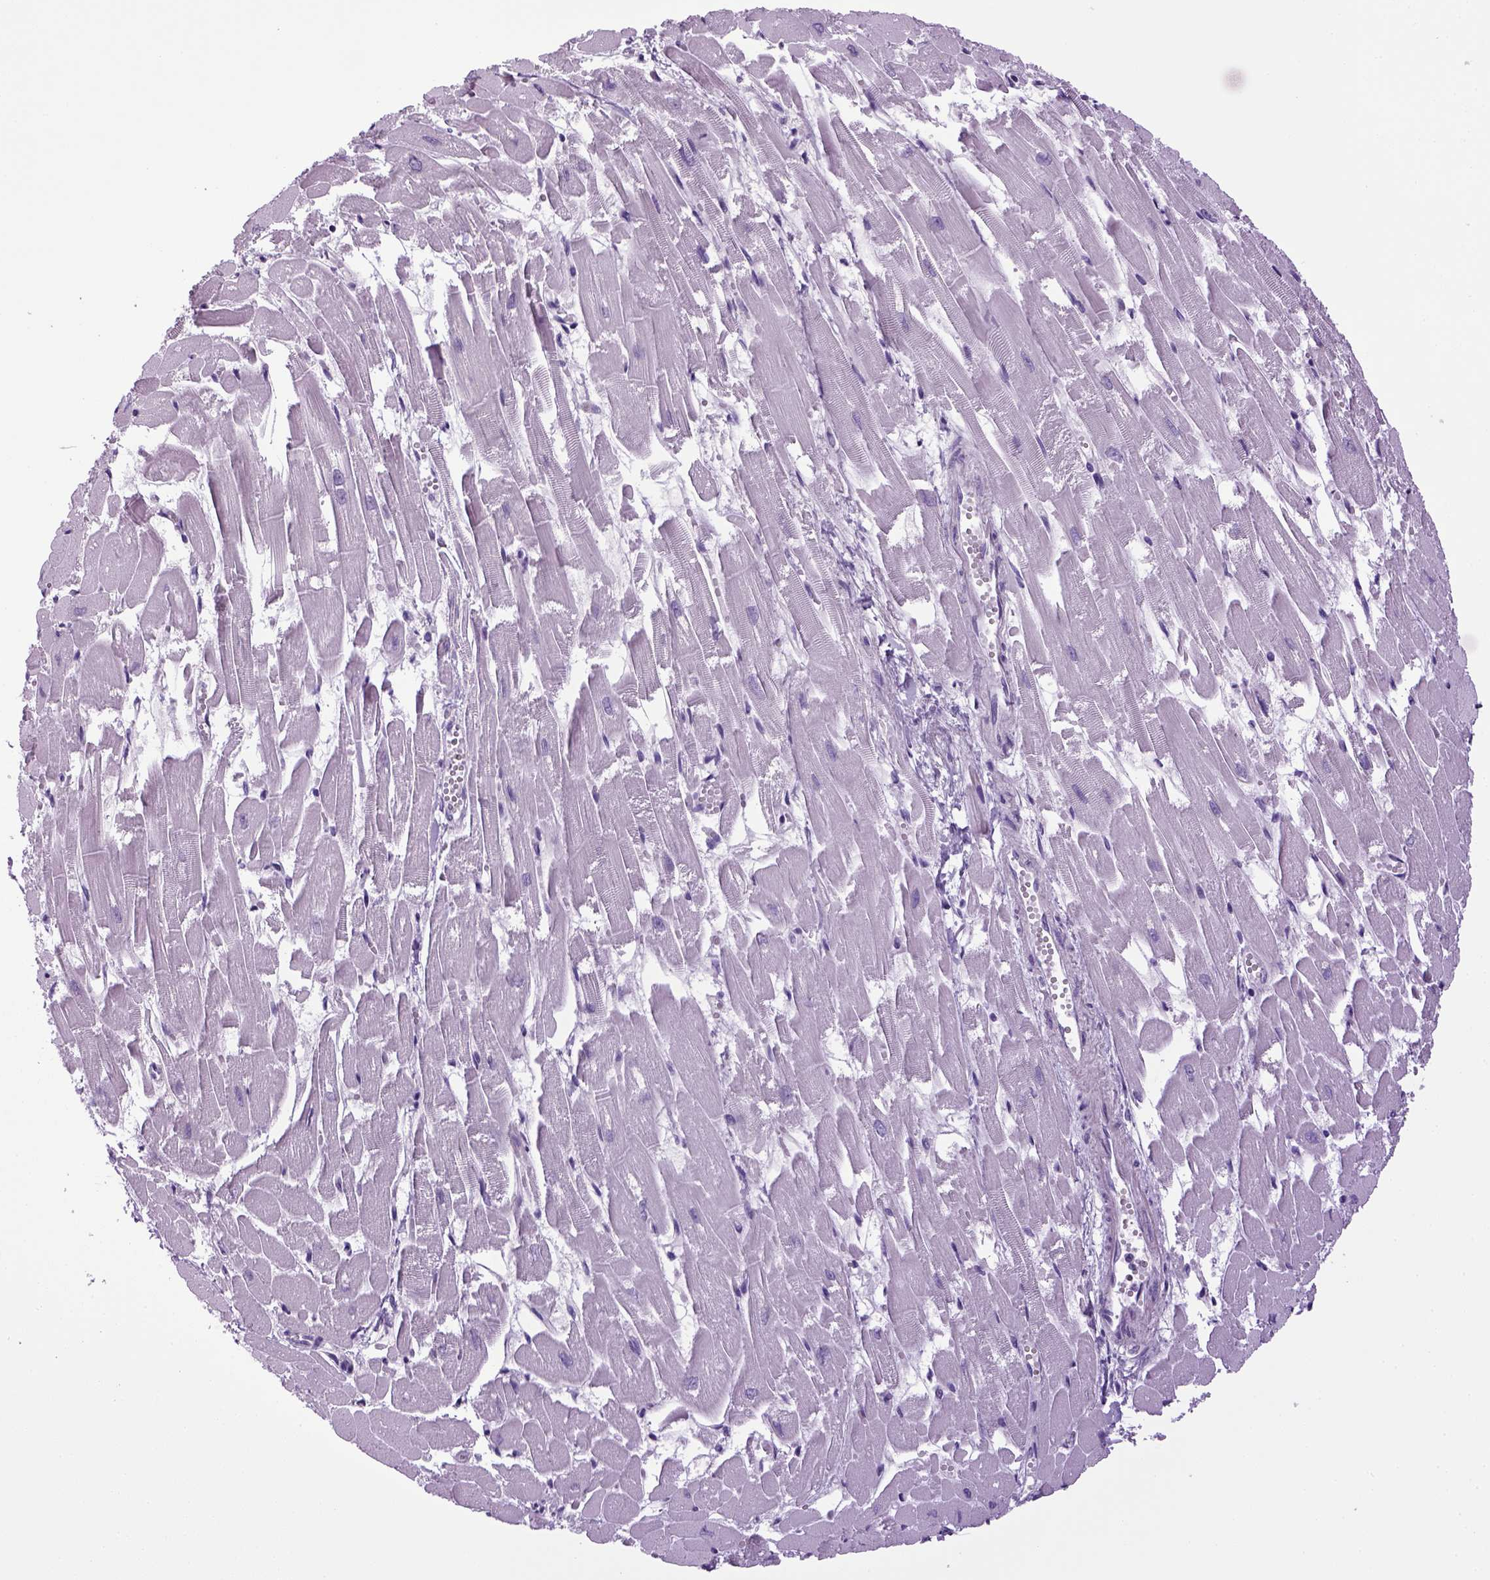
{"staining": {"intensity": "negative", "quantity": "none", "location": "none"}, "tissue": "heart muscle", "cell_type": "Cardiomyocytes", "image_type": "normal", "snomed": [{"axis": "morphology", "description": "Normal tissue, NOS"}, {"axis": "topography", "description": "Heart"}], "caption": "The immunohistochemistry image has no significant positivity in cardiomyocytes of heart muscle. The staining is performed using DAB (3,3'-diaminobenzidine) brown chromogen with nuclei counter-stained in using hematoxylin.", "gene": "HMCN2", "patient": {"sex": "female", "age": 52}}